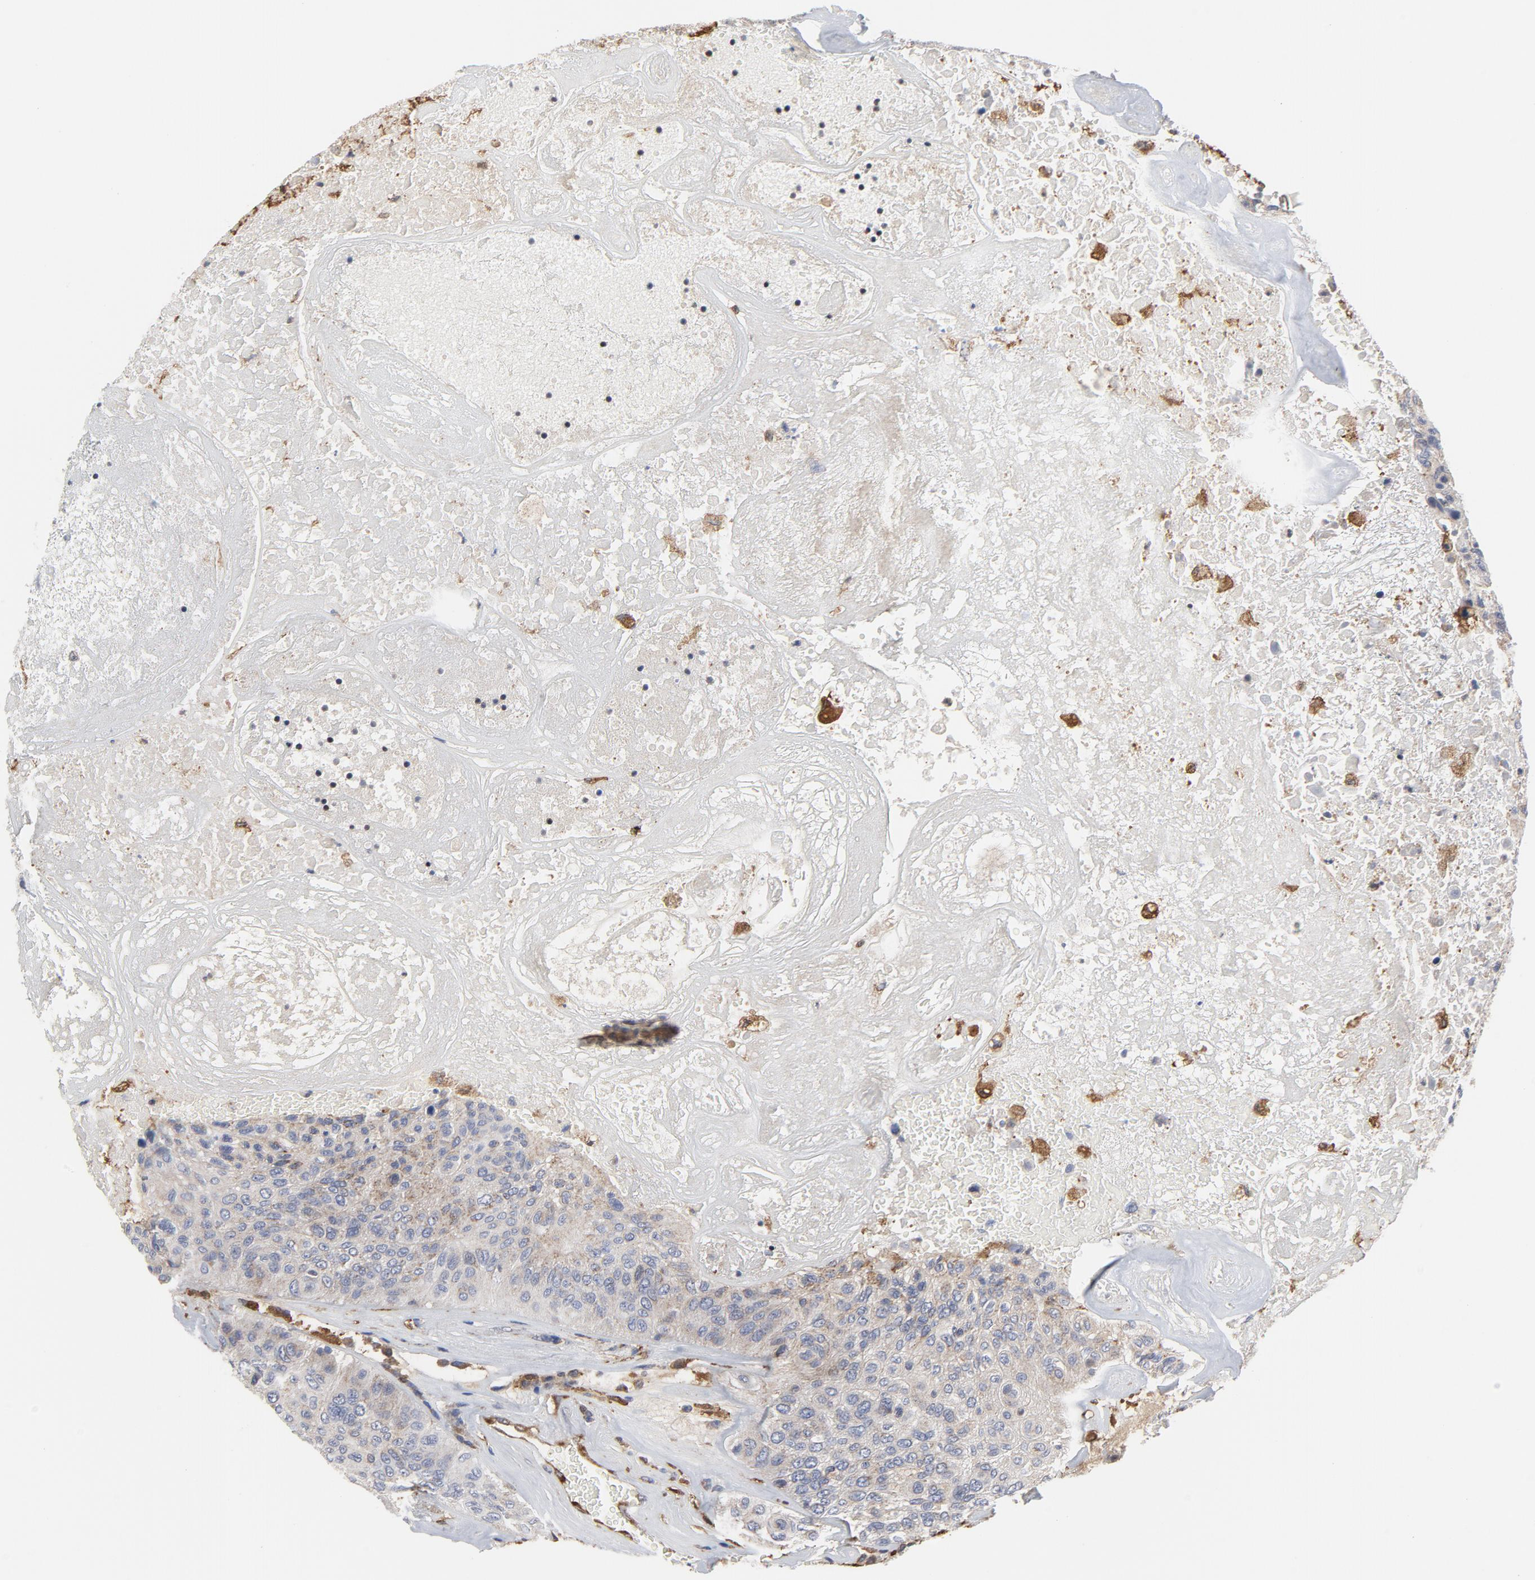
{"staining": {"intensity": "weak", "quantity": "25%-75%", "location": "cytoplasmic/membranous"}, "tissue": "urothelial cancer", "cell_type": "Tumor cells", "image_type": "cancer", "snomed": [{"axis": "morphology", "description": "Urothelial carcinoma, High grade"}, {"axis": "topography", "description": "Urinary bladder"}], "caption": "Human urothelial cancer stained with a brown dye exhibits weak cytoplasmic/membranous positive staining in about 25%-75% of tumor cells.", "gene": "RAPGEF4", "patient": {"sex": "male", "age": 66}}